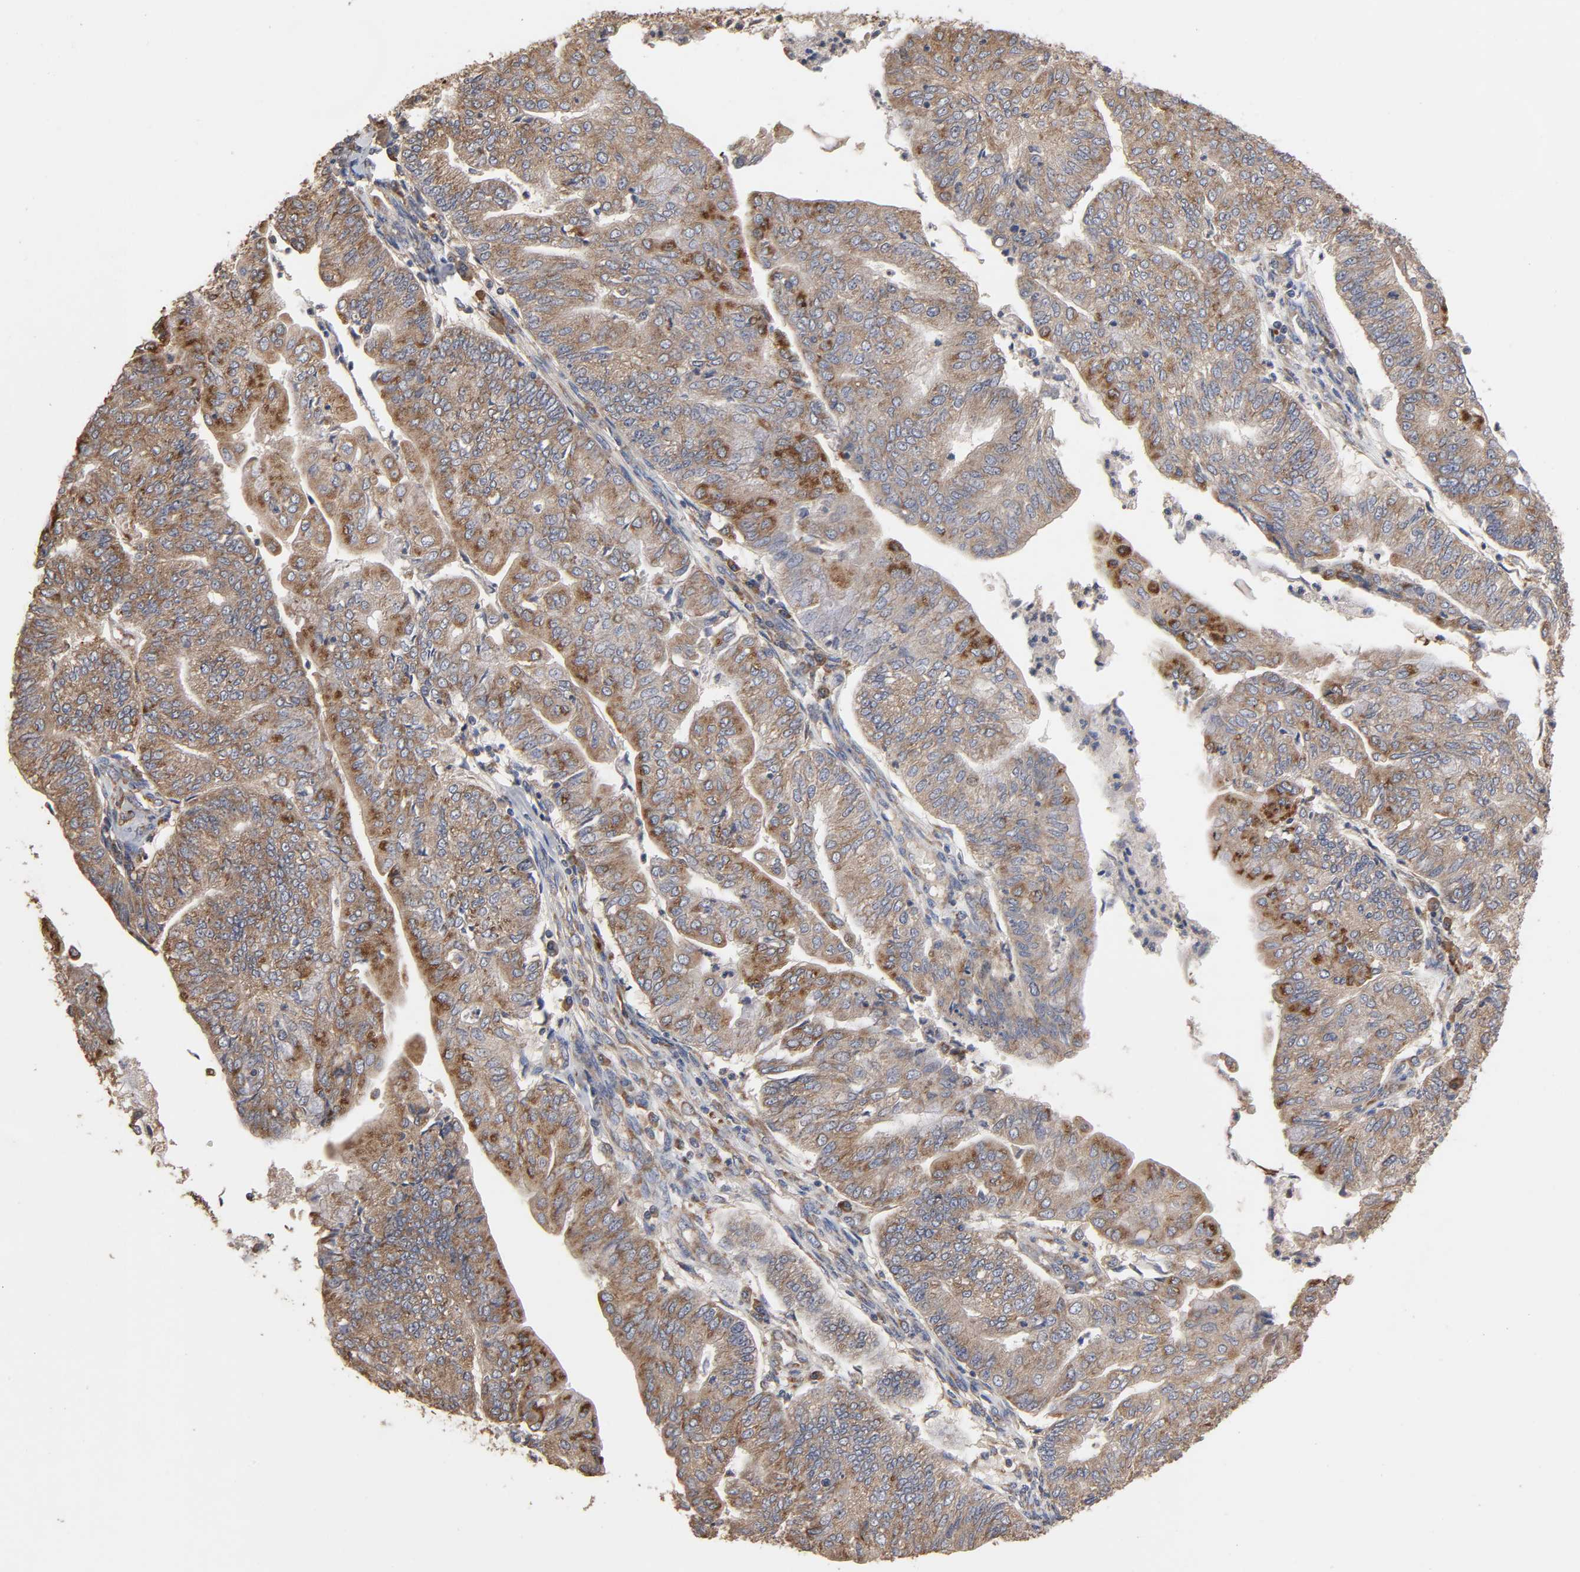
{"staining": {"intensity": "moderate", "quantity": ">75%", "location": "cytoplasmic/membranous"}, "tissue": "endometrial cancer", "cell_type": "Tumor cells", "image_type": "cancer", "snomed": [{"axis": "morphology", "description": "Adenocarcinoma, NOS"}, {"axis": "topography", "description": "Endometrium"}], "caption": "A photomicrograph of human endometrial adenocarcinoma stained for a protein displays moderate cytoplasmic/membranous brown staining in tumor cells.", "gene": "EIF4G2", "patient": {"sex": "female", "age": 59}}